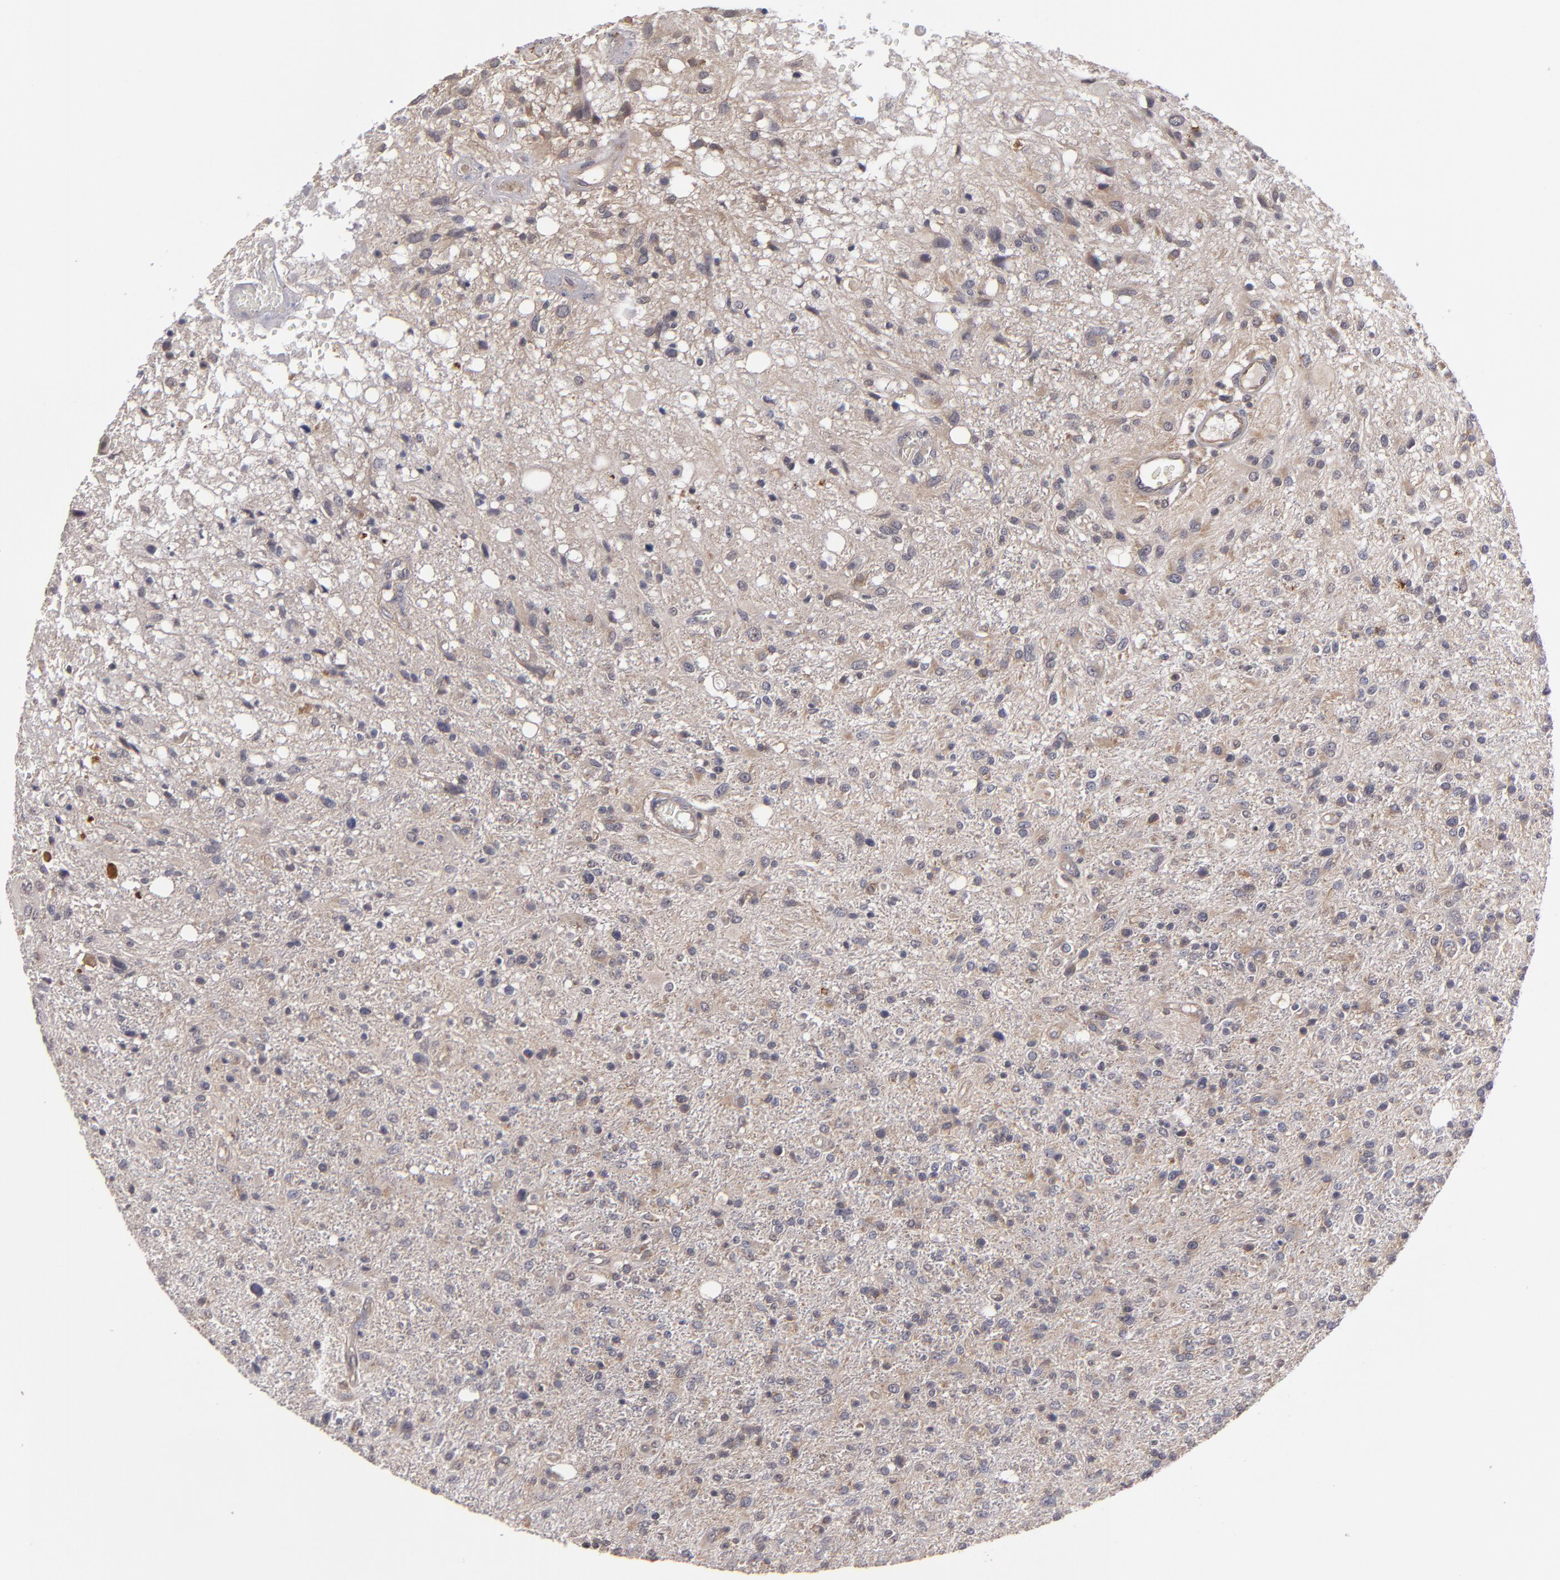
{"staining": {"intensity": "weak", "quantity": "25%-75%", "location": "cytoplasmic/membranous"}, "tissue": "glioma", "cell_type": "Tumor cells", "image_type": "cancer", "snomed": [{"axis": "morphology", "description": "Glioma, malignant, High grade"}, {"axis": "topography", "description": "Cerebral cortex"}], "caption": "This photomicrograph shows IHC staining of human high-grade glioma (malignant), with low weak cytoplasmic/membranous staining in about 25%-75% of tumor cells.", "gene": "CTSO", "patient": {"sex": "male", "age": 76}}